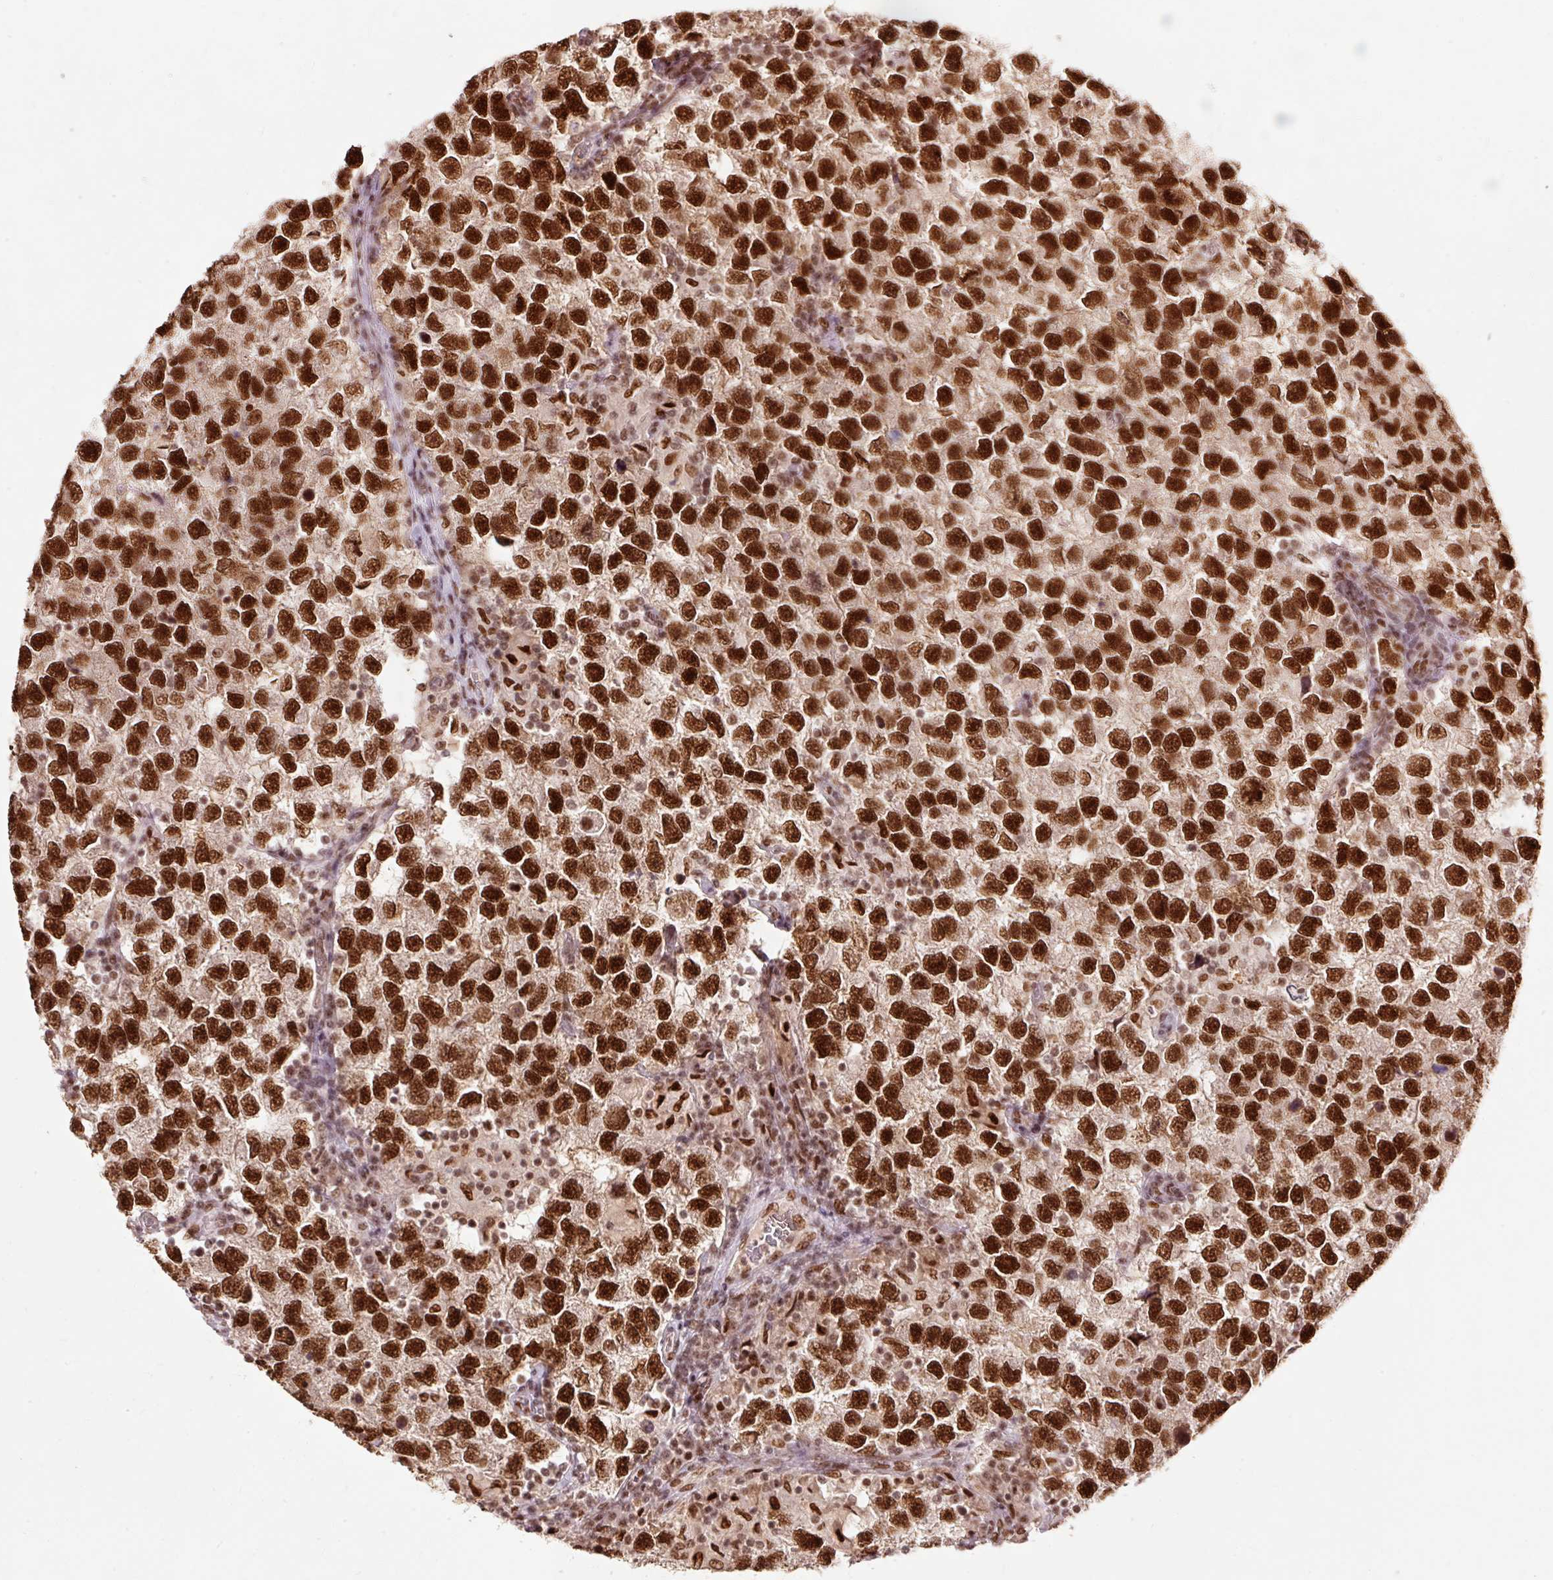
{"staining": {"intensity": "strong", "quantity": ">75%", "location": "nuclear"}, "tissue": "testis cancer", "cell_type": "Tumor cells", "image_type": "cancer", "snomed": [{"axis": "morphology", "description": "Seminoma, NOS"}, {"axis": "topography", "description": "Testis"}], "caption": "Strong nuclear positivity for a protein is identified in about >75% of tumor cells of testis cancer using immunohistochemistry (IHC).", "gene": "ZBTB44", "patient": {"sex": "male", "age": 26}}